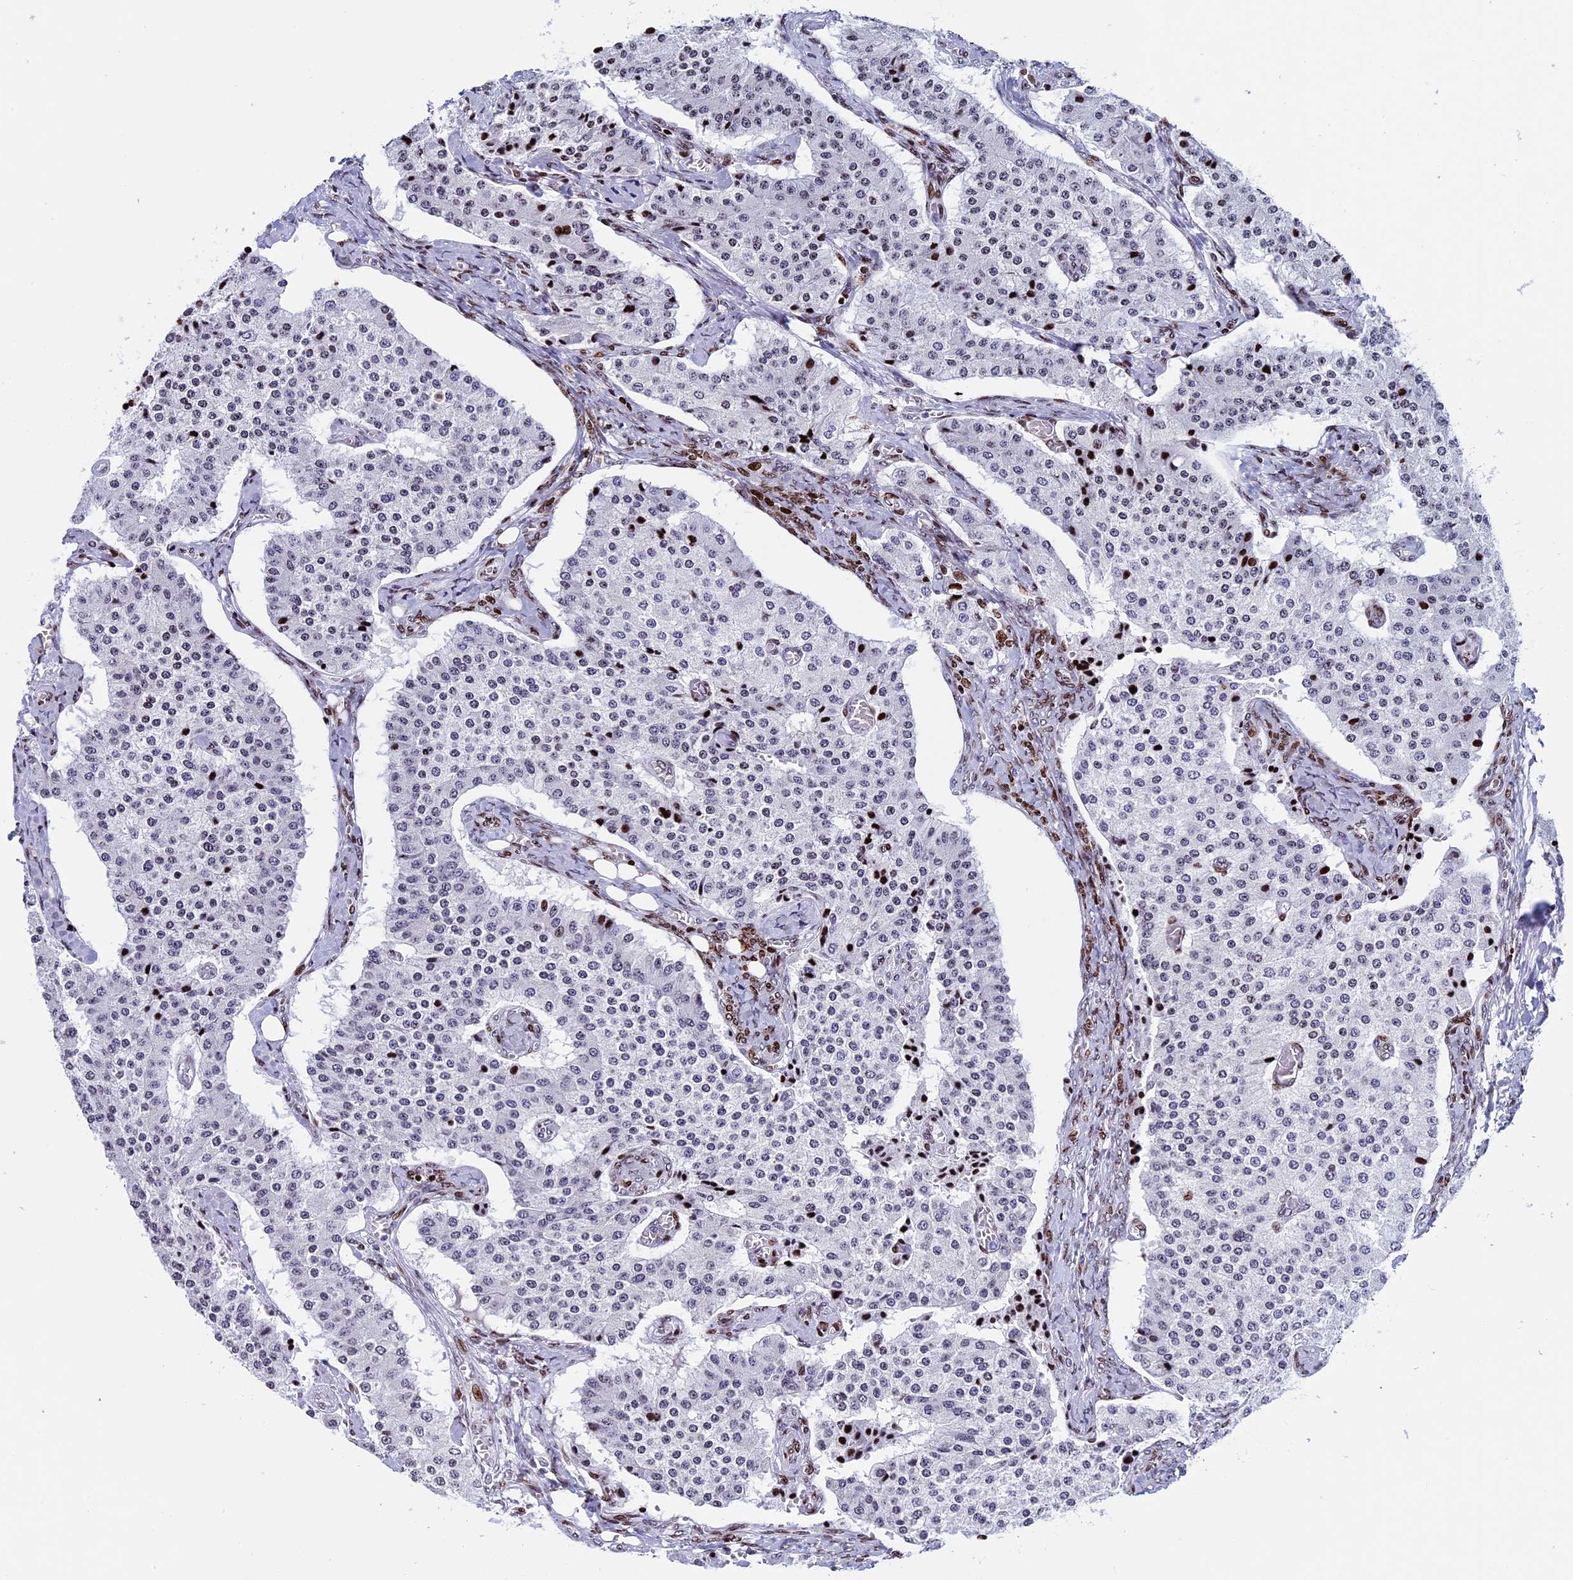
{"staining": {"intensity": "strong", "quantity": "<25%", "location": "nuclear"}, "tissue": "carcinoid", "cell_type": "Tumor cells", "image_type": "cancer", "snomed": [{"axis": "morphology", "description": "Carcinoid, malignant, NOS"}, {"axis": "topography", "description": "Colon"}], "caption": "Human carcinoid stained with a brown dye displays strong nuclear positive expression in approximately <25% of tumor cells.", "gene": "BTBD3", "patient": {"sex": "female", "age": 52}}